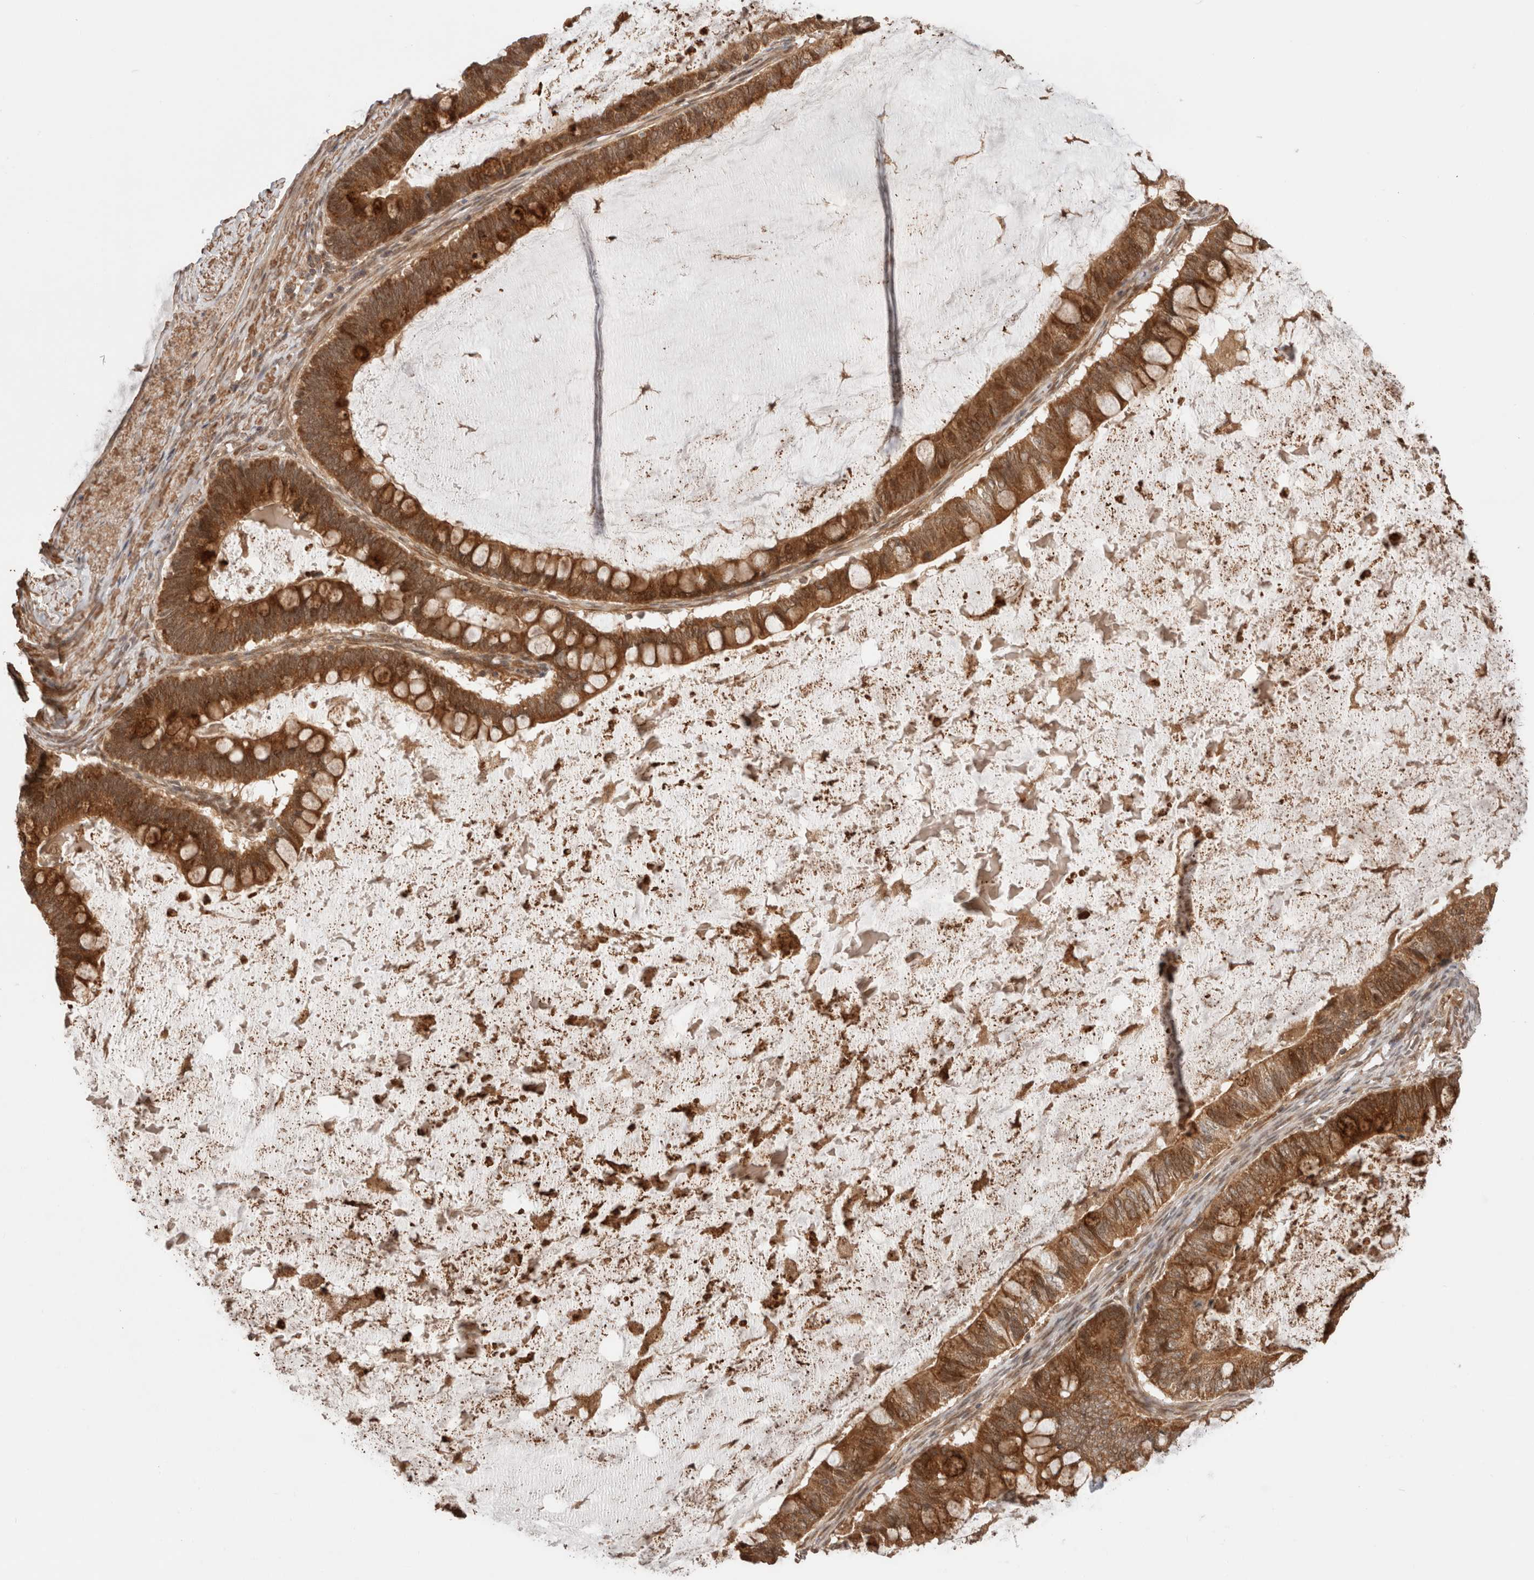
{"staining": {"intensity": "strong", "quantity": ">75%", "location": "cytoplasmic/membranous"}, "tissue": "ovarian cancer", "cell_type": "Tumor cells", "image_type": "cancer", "snomed": [{"axis": "morphology", "description": "Cystadenocarcinoma, mucinous, NOS"}, {"axis": "topography", "description": "Ovary"}], "caption": "A histopathology image of human ovarian cancer (mucinous cystadenocarcinoma) stained for a protein displays strong cytoplasmic/membranous brown staining in tumor cells.", "gene": "ZNF649", "patient": {"sex": "female", "age": 61}}